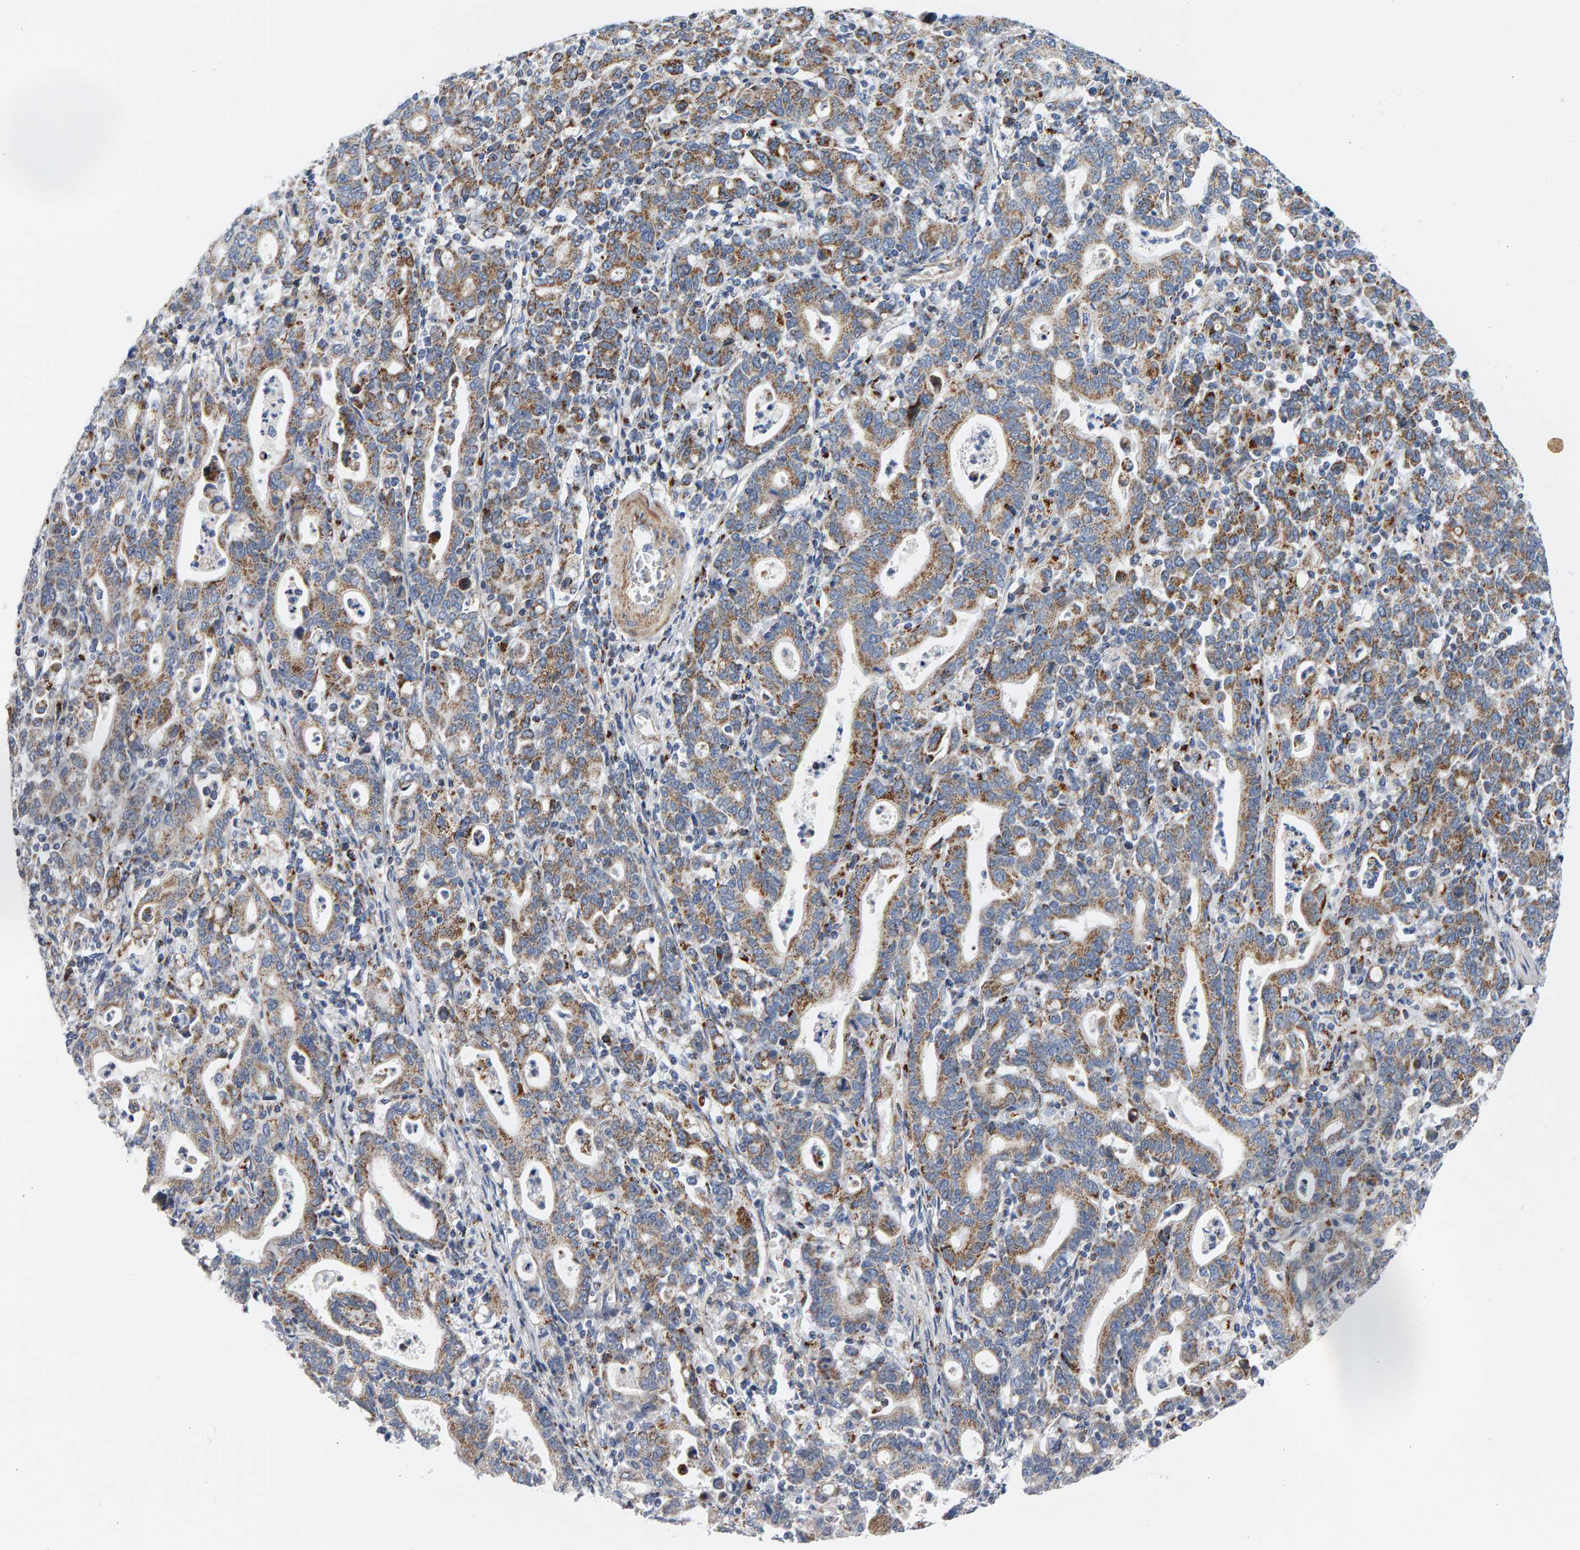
{"staining": {"intensity": "moderate", "quantity": ">75%", "location": "cytoplasmic/membranous"}, "tissue": "stomach cancer", "cell_type": "Tumor cells", "image_type": "cancer", "snomed": [{"axis": "morphology", "description": "Adenocarcinoma, NOS"}, {"axis": "topography", "description": "Stomach, upper"}], "caption": "This is a photomicrograph of immunohistochemistry staining of stomach adenocarcinoma, which shows moderate expression in the cytoplasmic/membranous of tumor cells.", "gene": "GGTA1", "patient": {"sex": "male", "age": 69}}